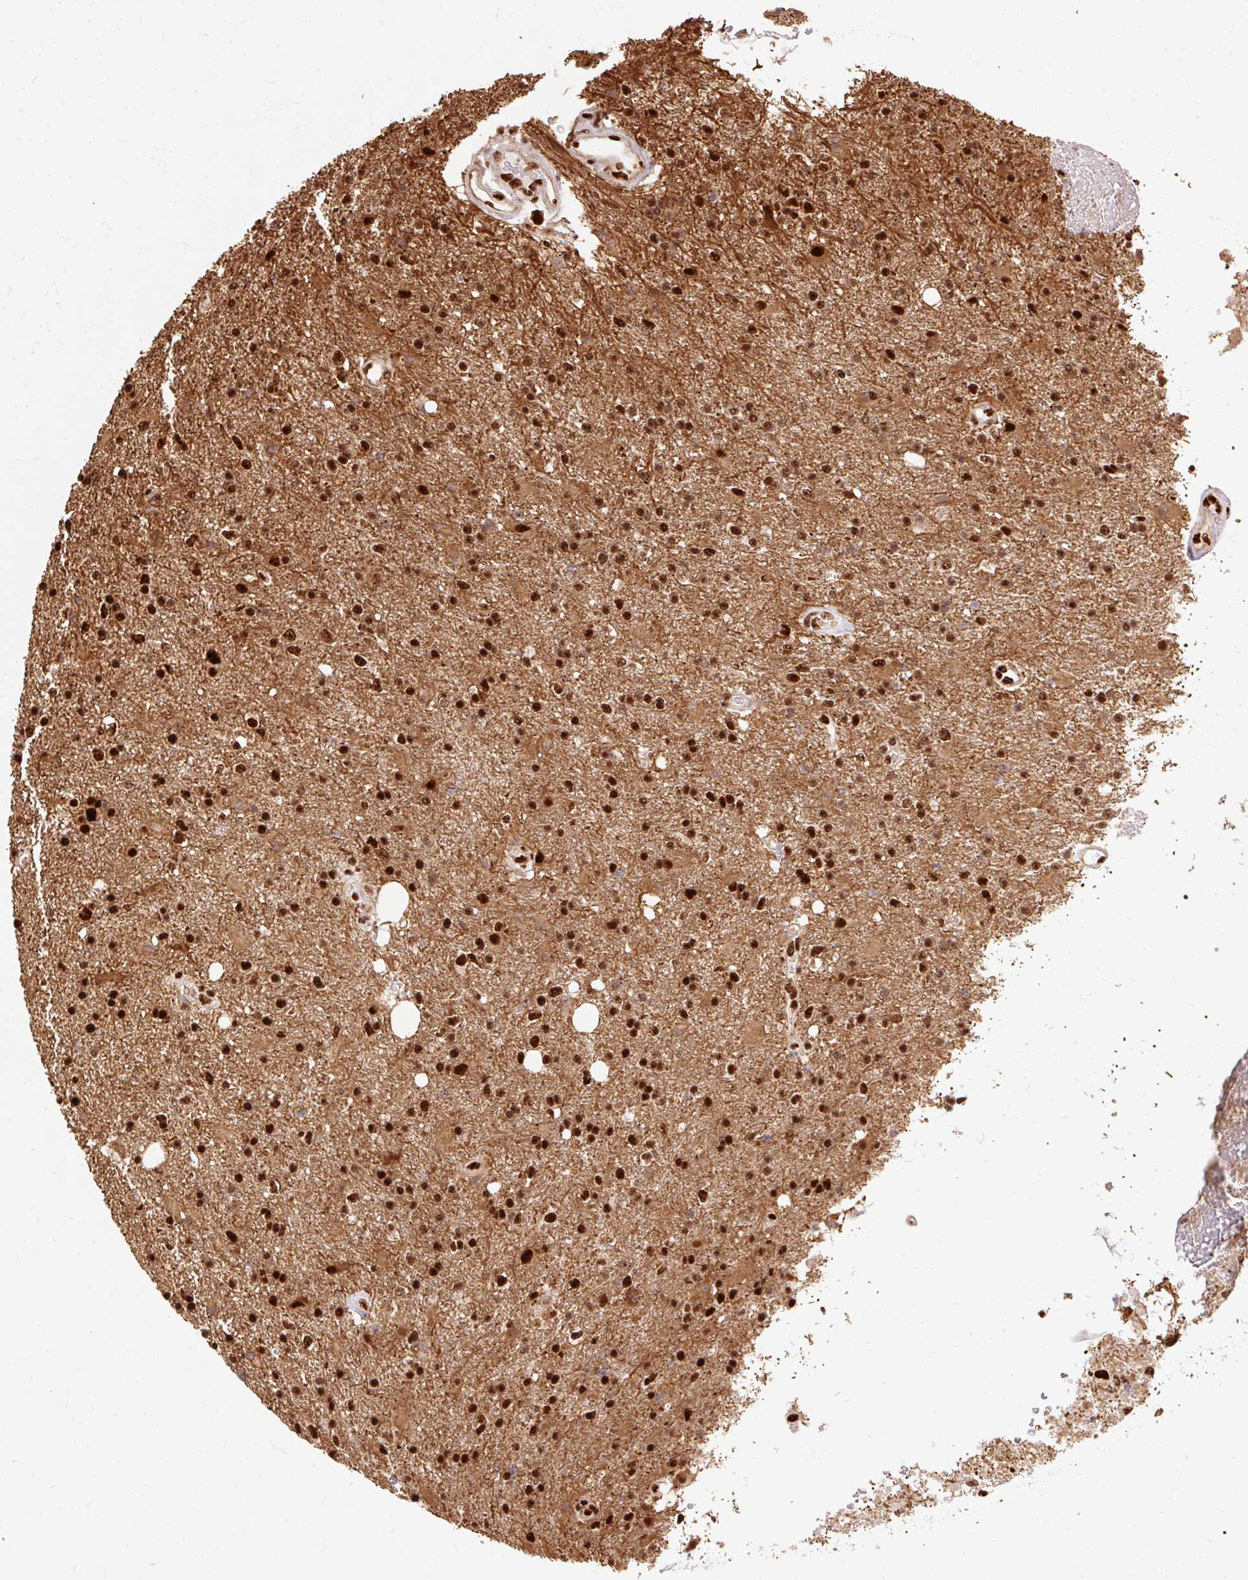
{"staining": {"intensity": "strong", "quantity": ">75%", "location": "nuclear"}, "tissue": "glioma", "cell_type": "Tumor cells", "image_type": "cancer", "snomed": [{"axis": "morphology", "description": "Glioma, malignant, High grade"}, {"axis": "topography", "description": "Brain"}], "caption": "Brown immunohistochemical staining in high-grade glioma (malignant) demonstrates strong nuclear expression in approximately >75% of tumor cells.", "gene": "MECOM", "patient": {"sex": "male", "age": 56}}